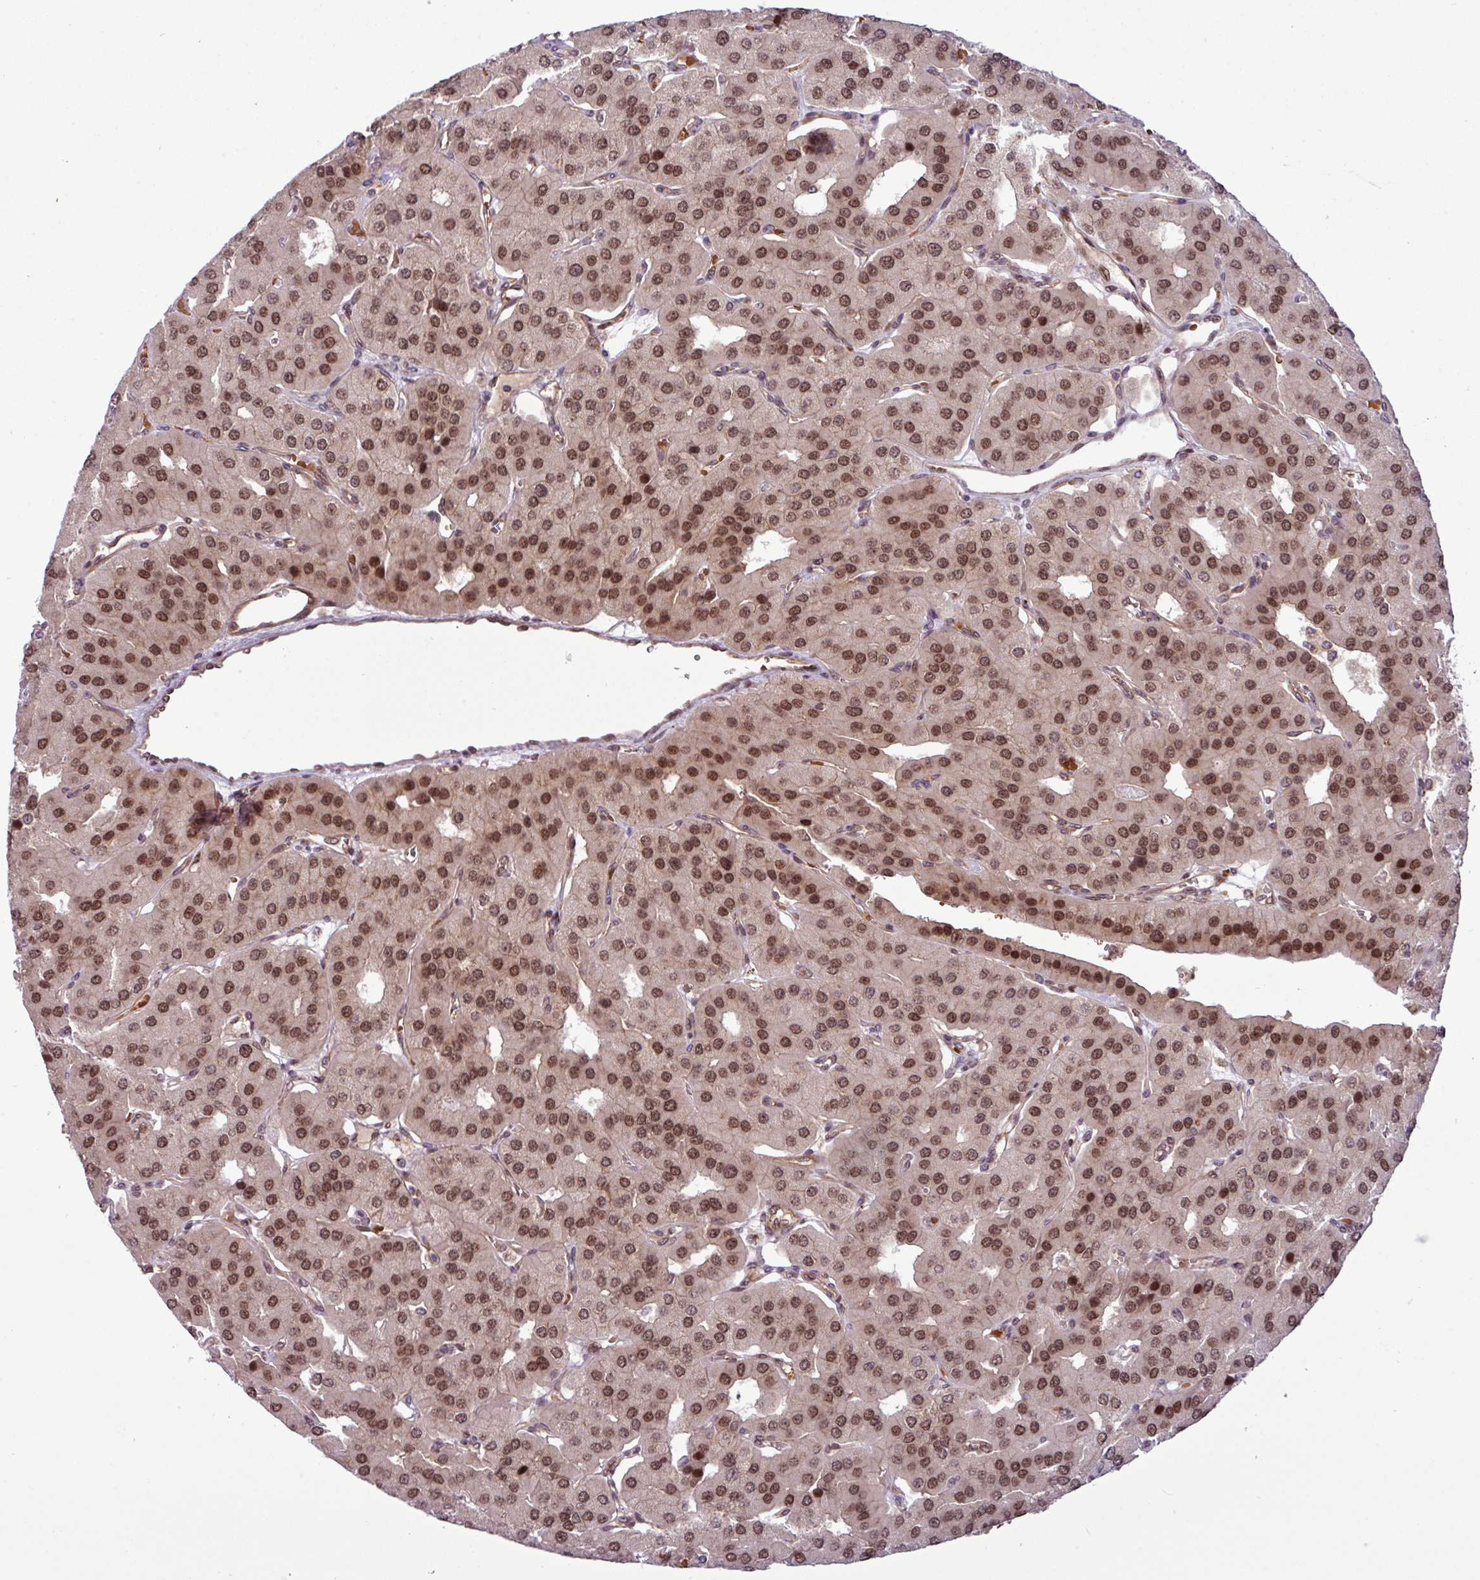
{"staining": {"intensity": "moderate", "quantity": ">75%", "location": "nuclear"}, "tissue": "parathyroid gland", "cell_type": "Glandular cells", "image_type": "normal", "snomed": [{"axis": "morphology", "description": "Normal tissue, NOS"}, {"axis": "morphology", "description": "Adenoma, NOS"}, {"axis": "topography", "description": "Parathyroid gland"}], "caption": "A medium amount of moderate nuclear staining is present in about >75% of glandular cells in benign parathyroid gland.", "gene": "C7orf50", "patient": {"sex": "female", "age": 86}}